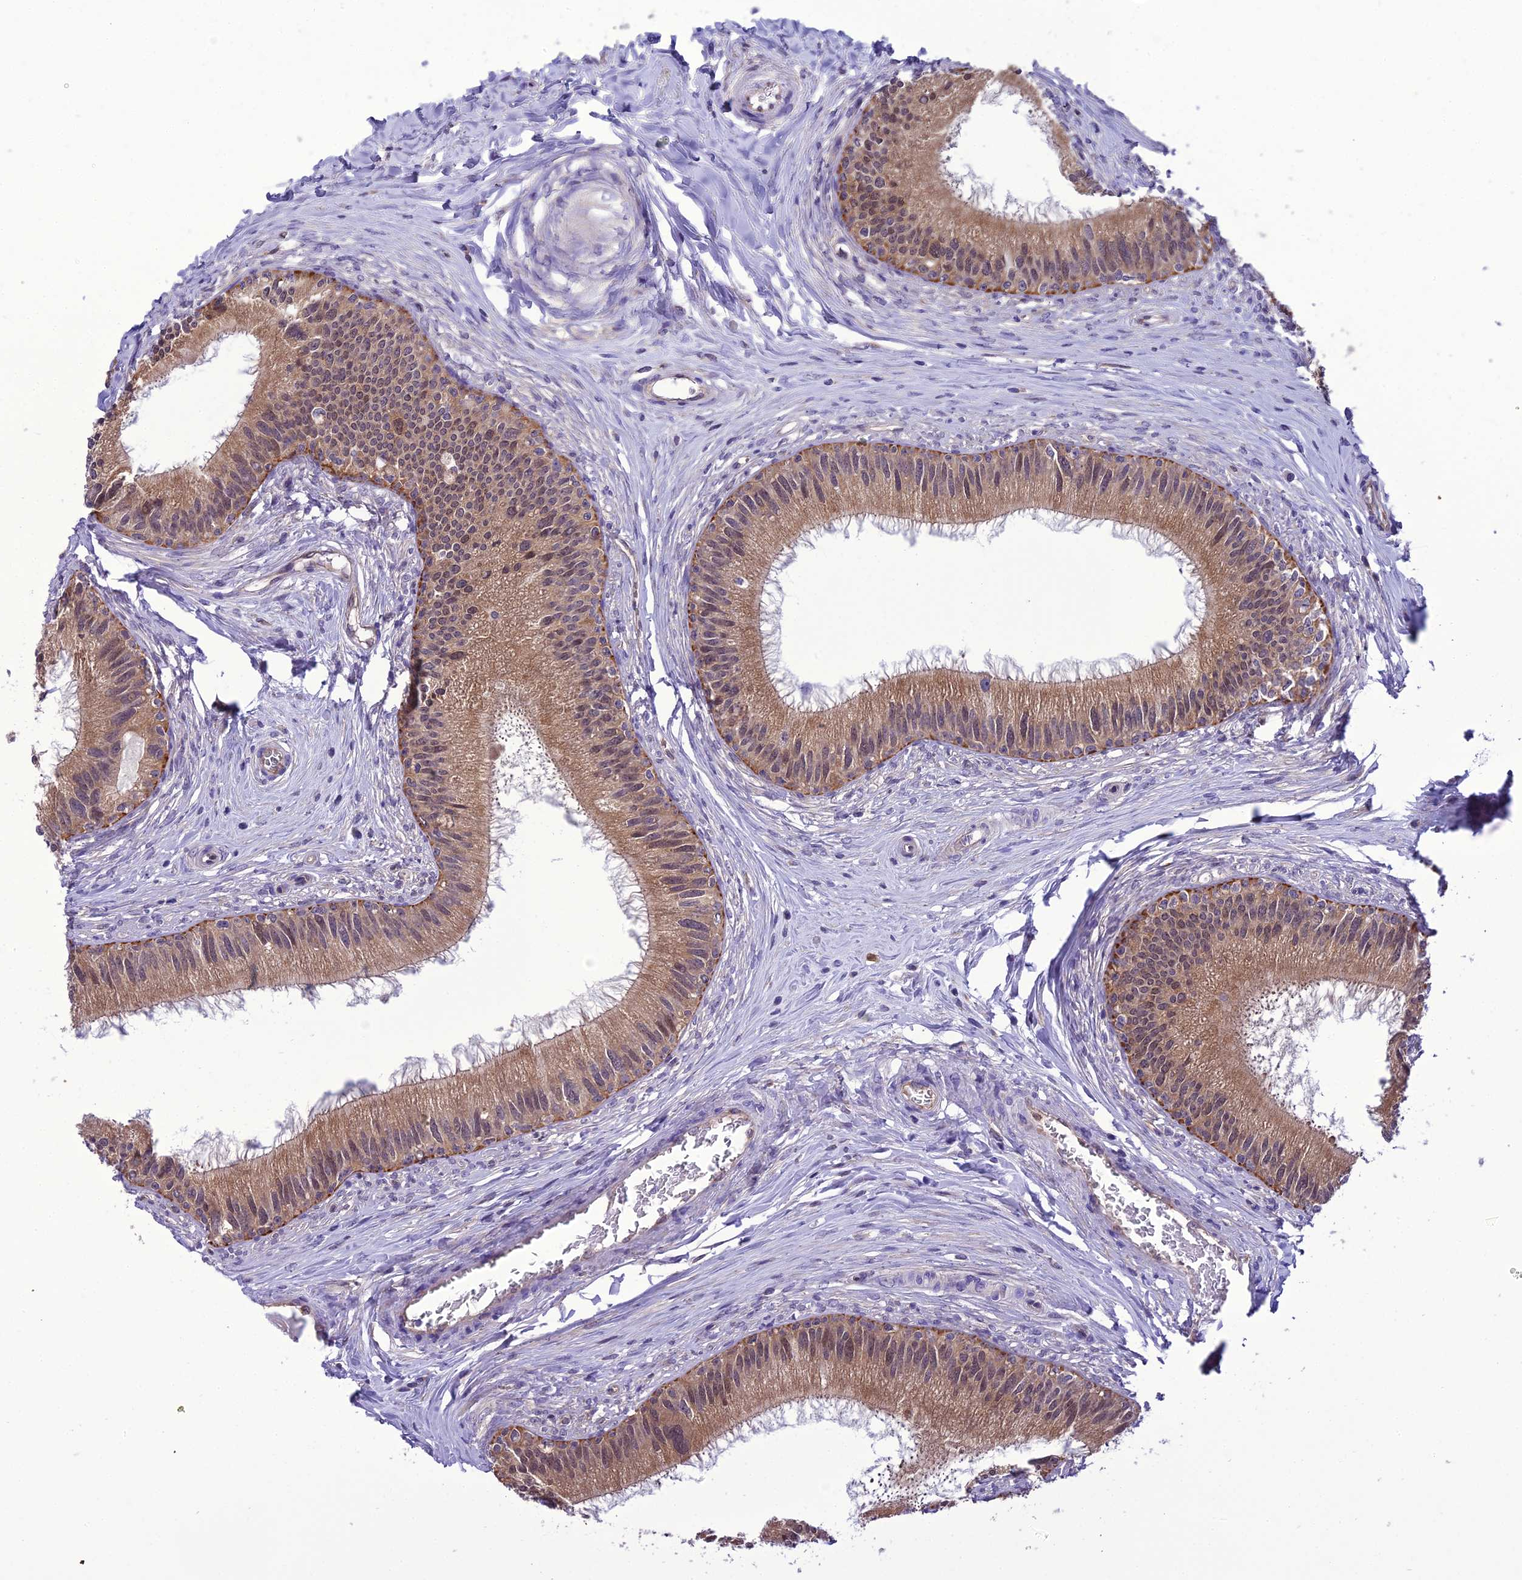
{"staining": {"intensity": "moderate", "quantity": ">75%", "location": "cytoplasmic/membranous"}, "tissue": "epididymis", "cell_type": "Glandular cells", "image_type": "normal", "snomed": [{"axis": "morphology", "description": "Normal tissue, NOS"}, {"axis": "topography", "description": "Epididymis"}], "caption": "IHC (DAB (3,3'-diaminobenzidine)) staining of normal epididymis exhibits moderate cytoplasmic/membranous protein positivity in about >75% of glandular cells.", "gene": "BORCS6", "patient": {"sex": "male", "age": 27}}